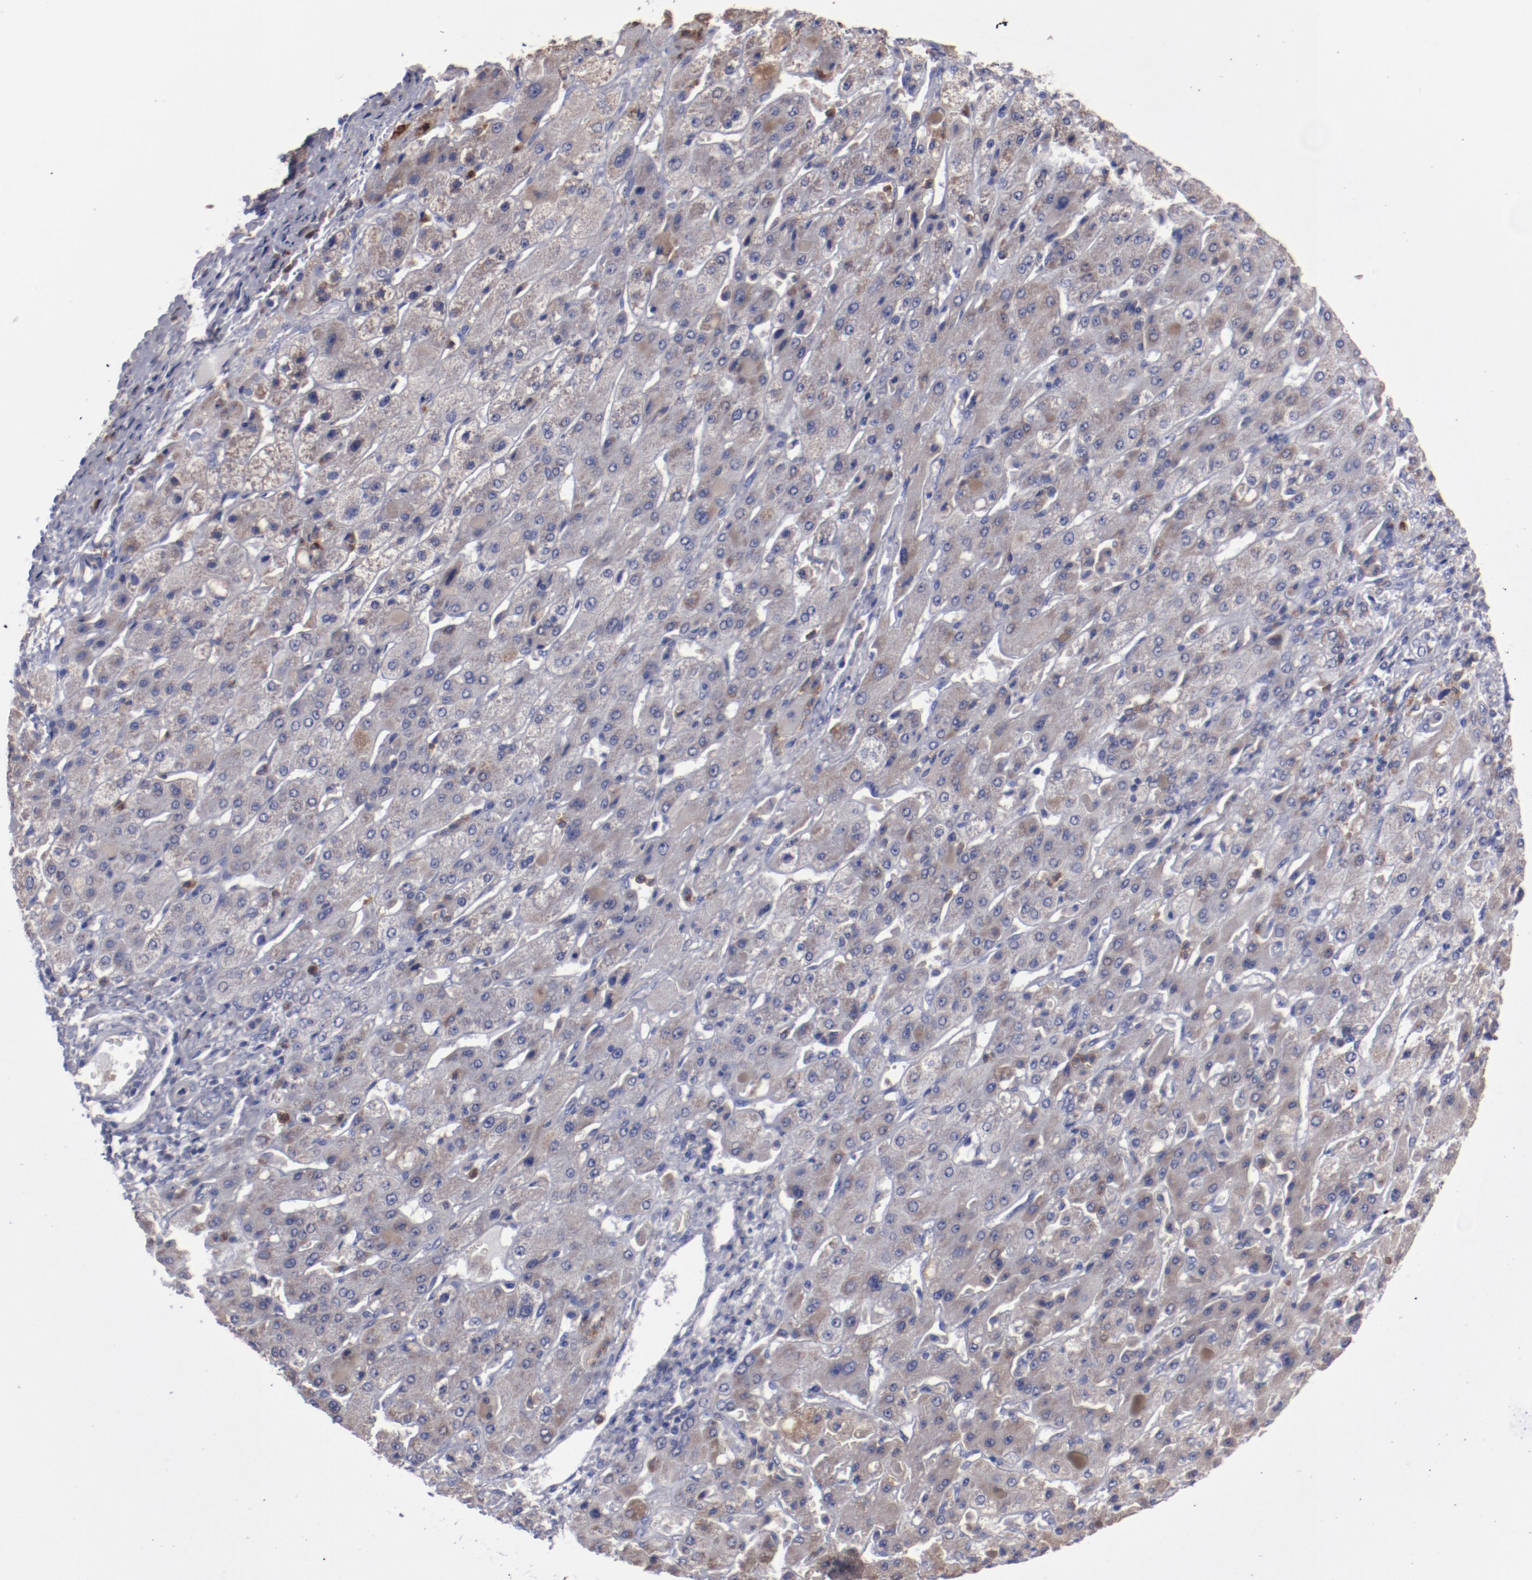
{"staining": {"intensity": "weak", "quantity": ">75%", "location": "cytoplasmic/membranous"}, "tissue": "liver cancer", "cell_type": "Tumor cells", "image_type": "cancer", "snomed": [{"axis": "morphology", "description": "Cholangiocarcinoma"}, {"axis": "topography", "description": "Liver"}], "caption": "This is a micrograph of immunohistochemistry staining of liver cancer (cholangiocarcinoma), which shows weak positivity in the cytoplasmic/membranous of tumor cells.", "gene": "FGR", "patient": {"sex": "female", "age": 52}}